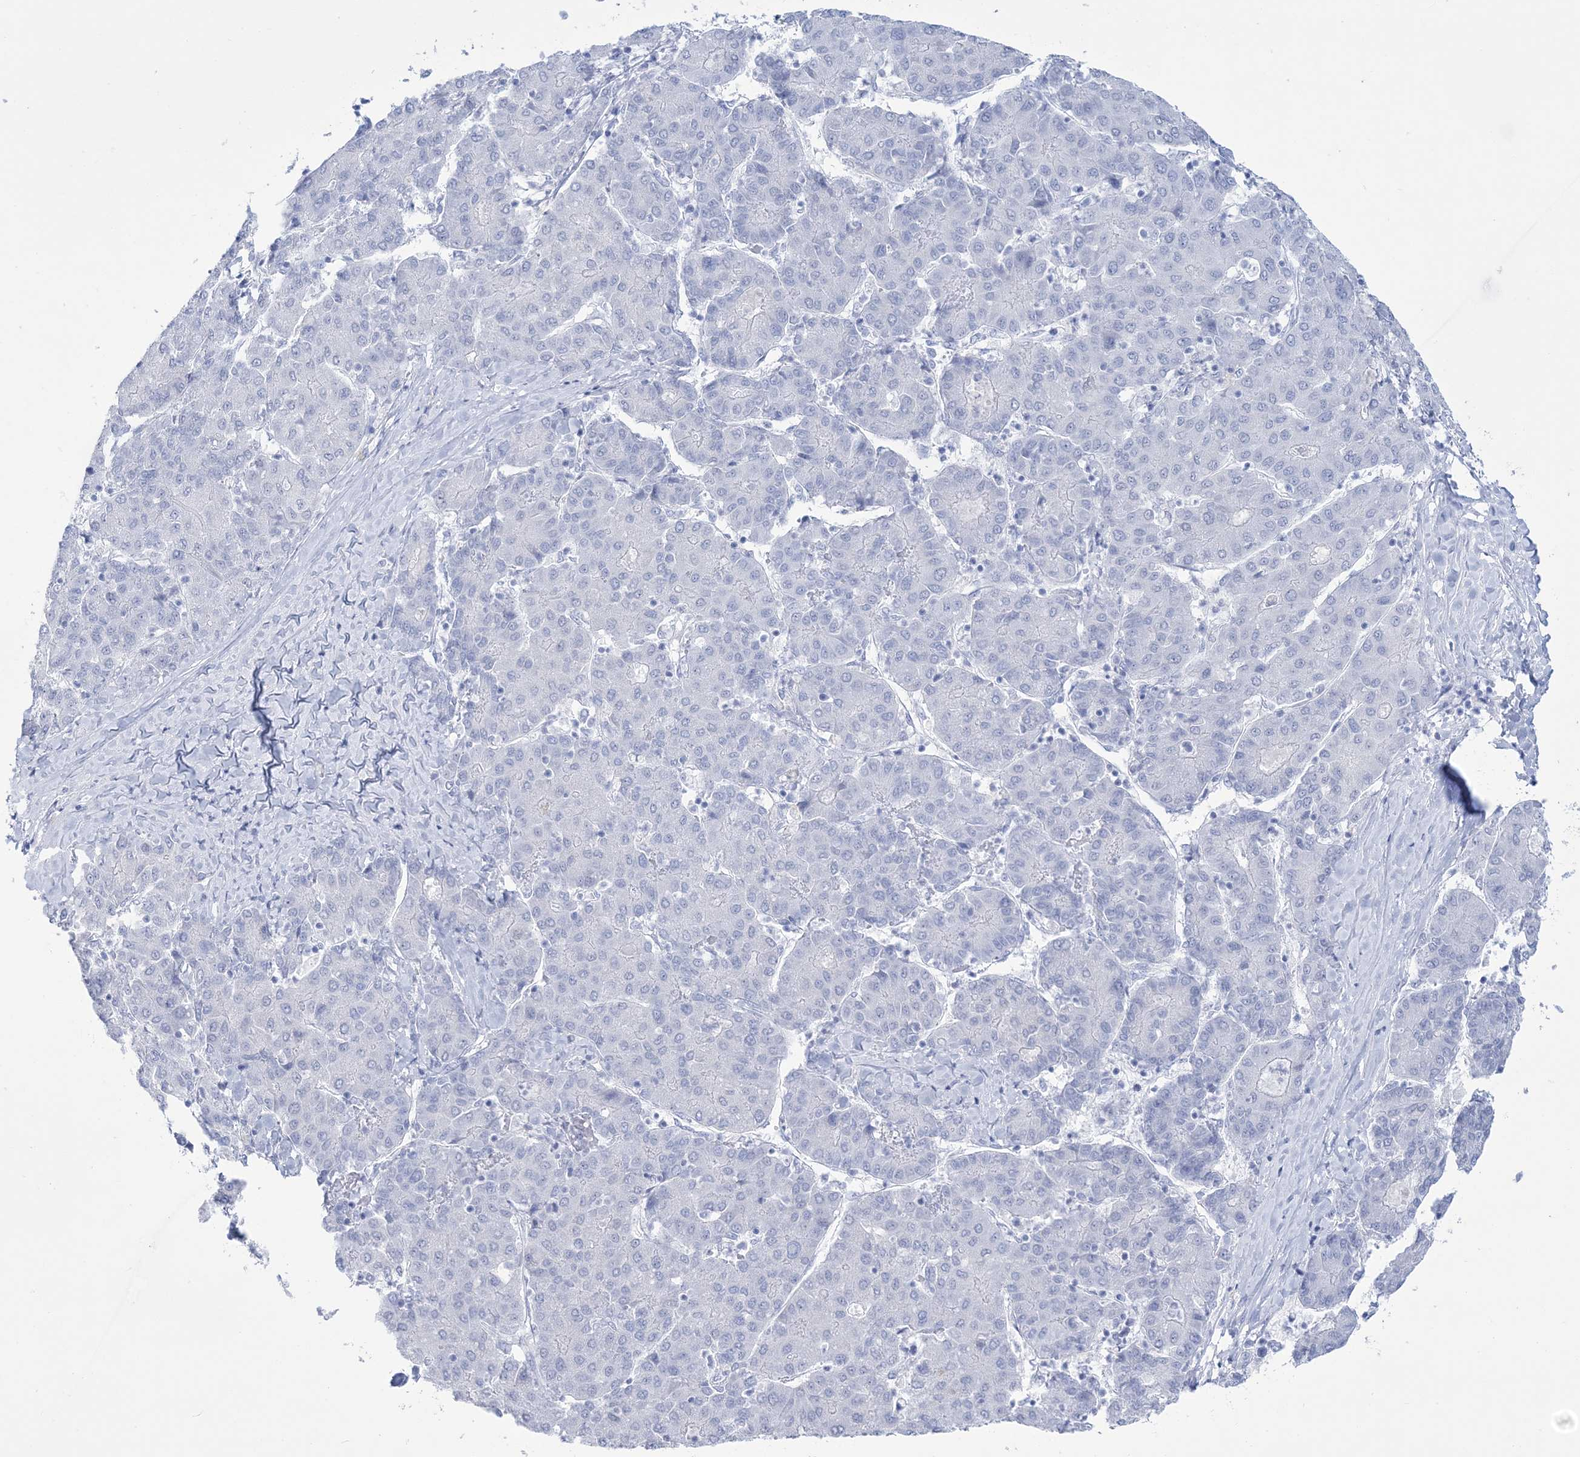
{"staining": {"intensity": "negative", "quantity": "none", "location": "none"}, "tissue": "liver cancer", "cell_type": "Tumor cells", "image_type": "cancer", "snomed": [{"axis": "morphology", "description": "Carcinoma, Hepatocellular, NOS"}, {"axis": "topography", "description": "Liver"}], "caption": "Human liver cancer stained for a protein using IHC reveals no staining in tumor cells.", "gene": "RBP2", "patient": {"sex": "male", "age": 65}}